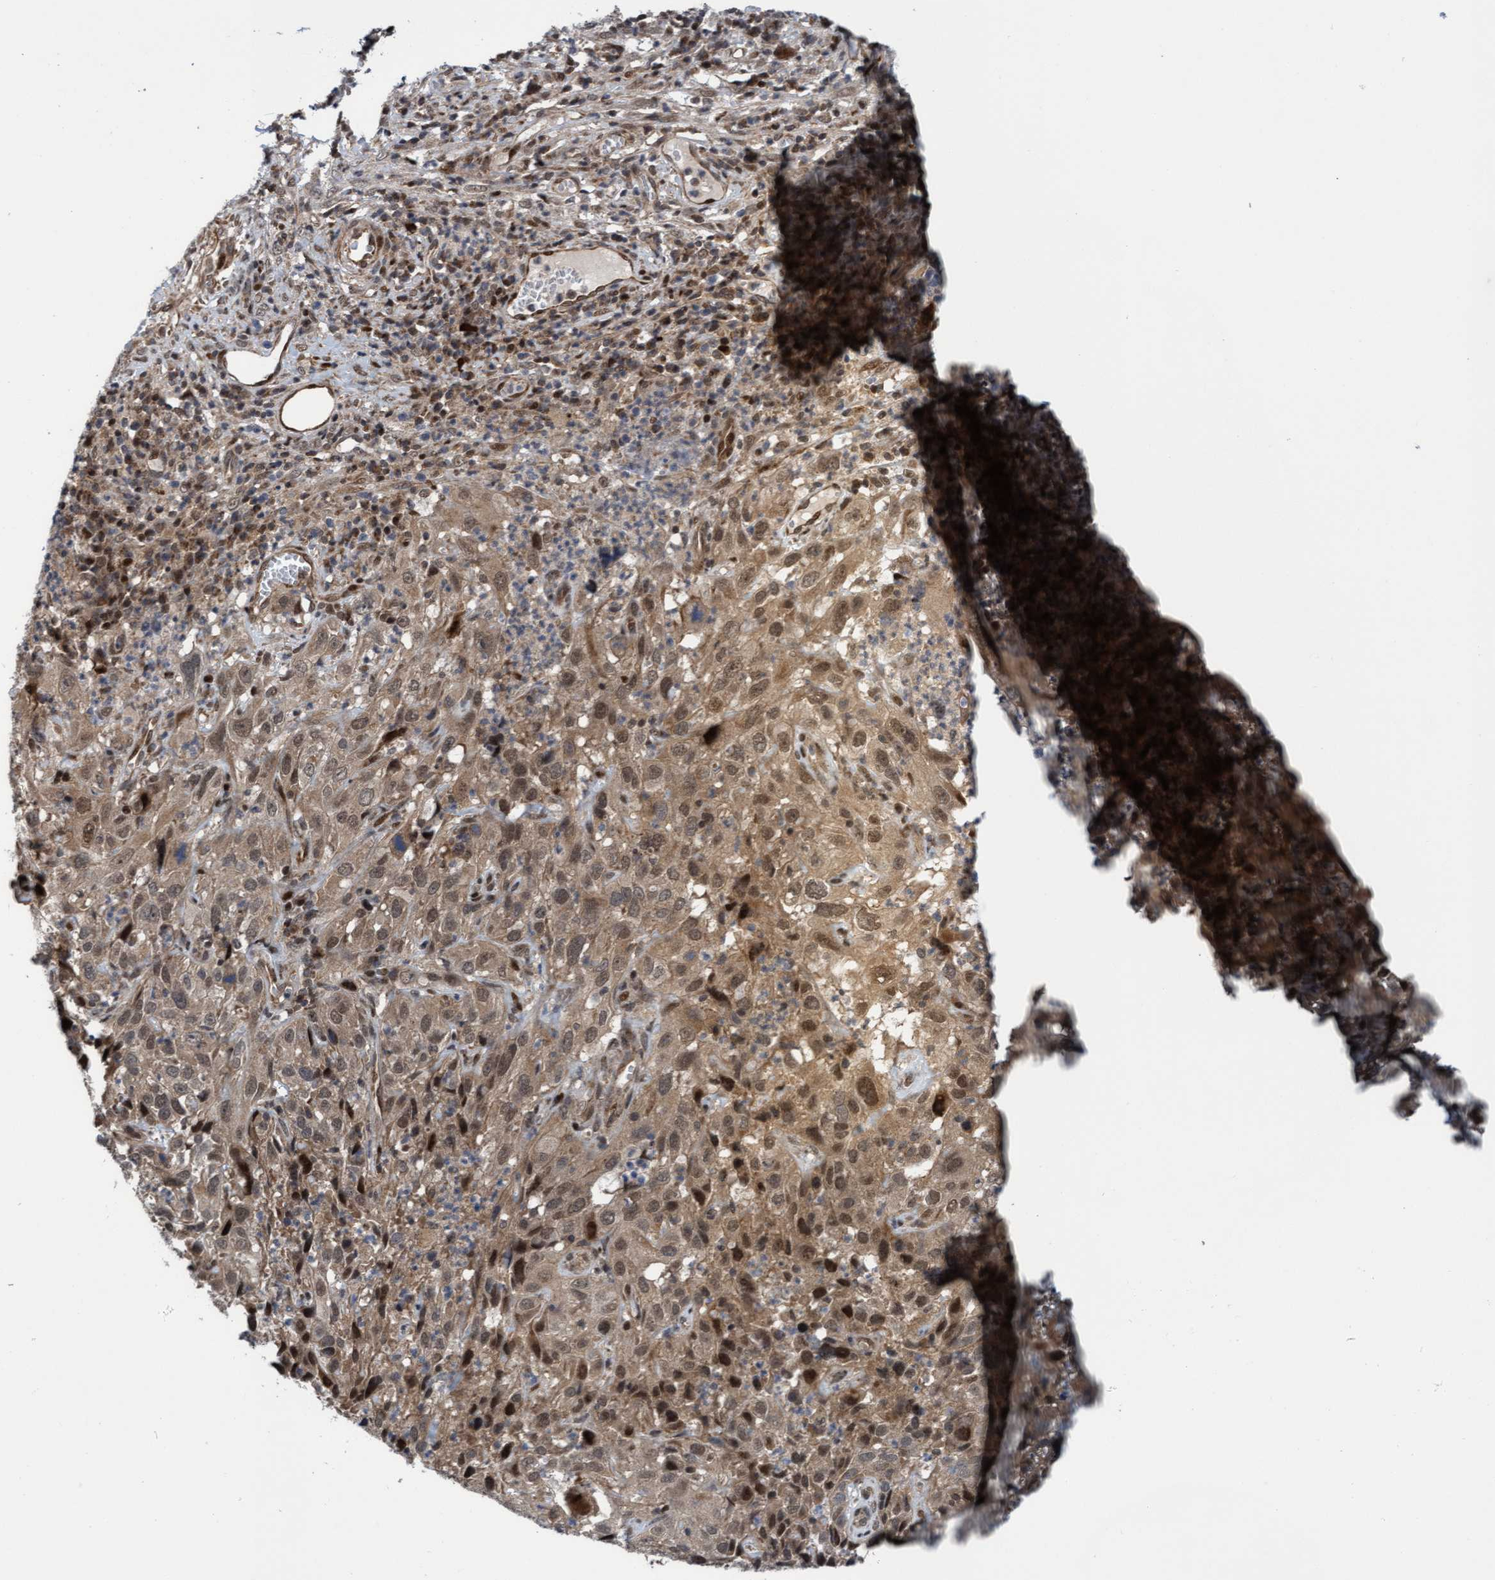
{"staining": {"intensity": "weak", "quantity": ">75%", "location": "cytoplasmic/membranous,nuclear"}, "tissue": "cervical cancer", "cell_type": "Tumor cells", "image_type": "cancer", "snomed": [{"axis": "morphology", "description": "Squamous cell carcinoma, NOS"}, {"axis": "topography", "description": "Cervix"}], "caption": "Brown immunohistochemical staining in cervical cancer (squamous cell carcinoma) demonstrates weak cytoplasmic/membranous and nuclear expression in approximately >75% of tumor cells.", "gene": "ITFG1", "patient": {"sex": "female", "age": 32}}